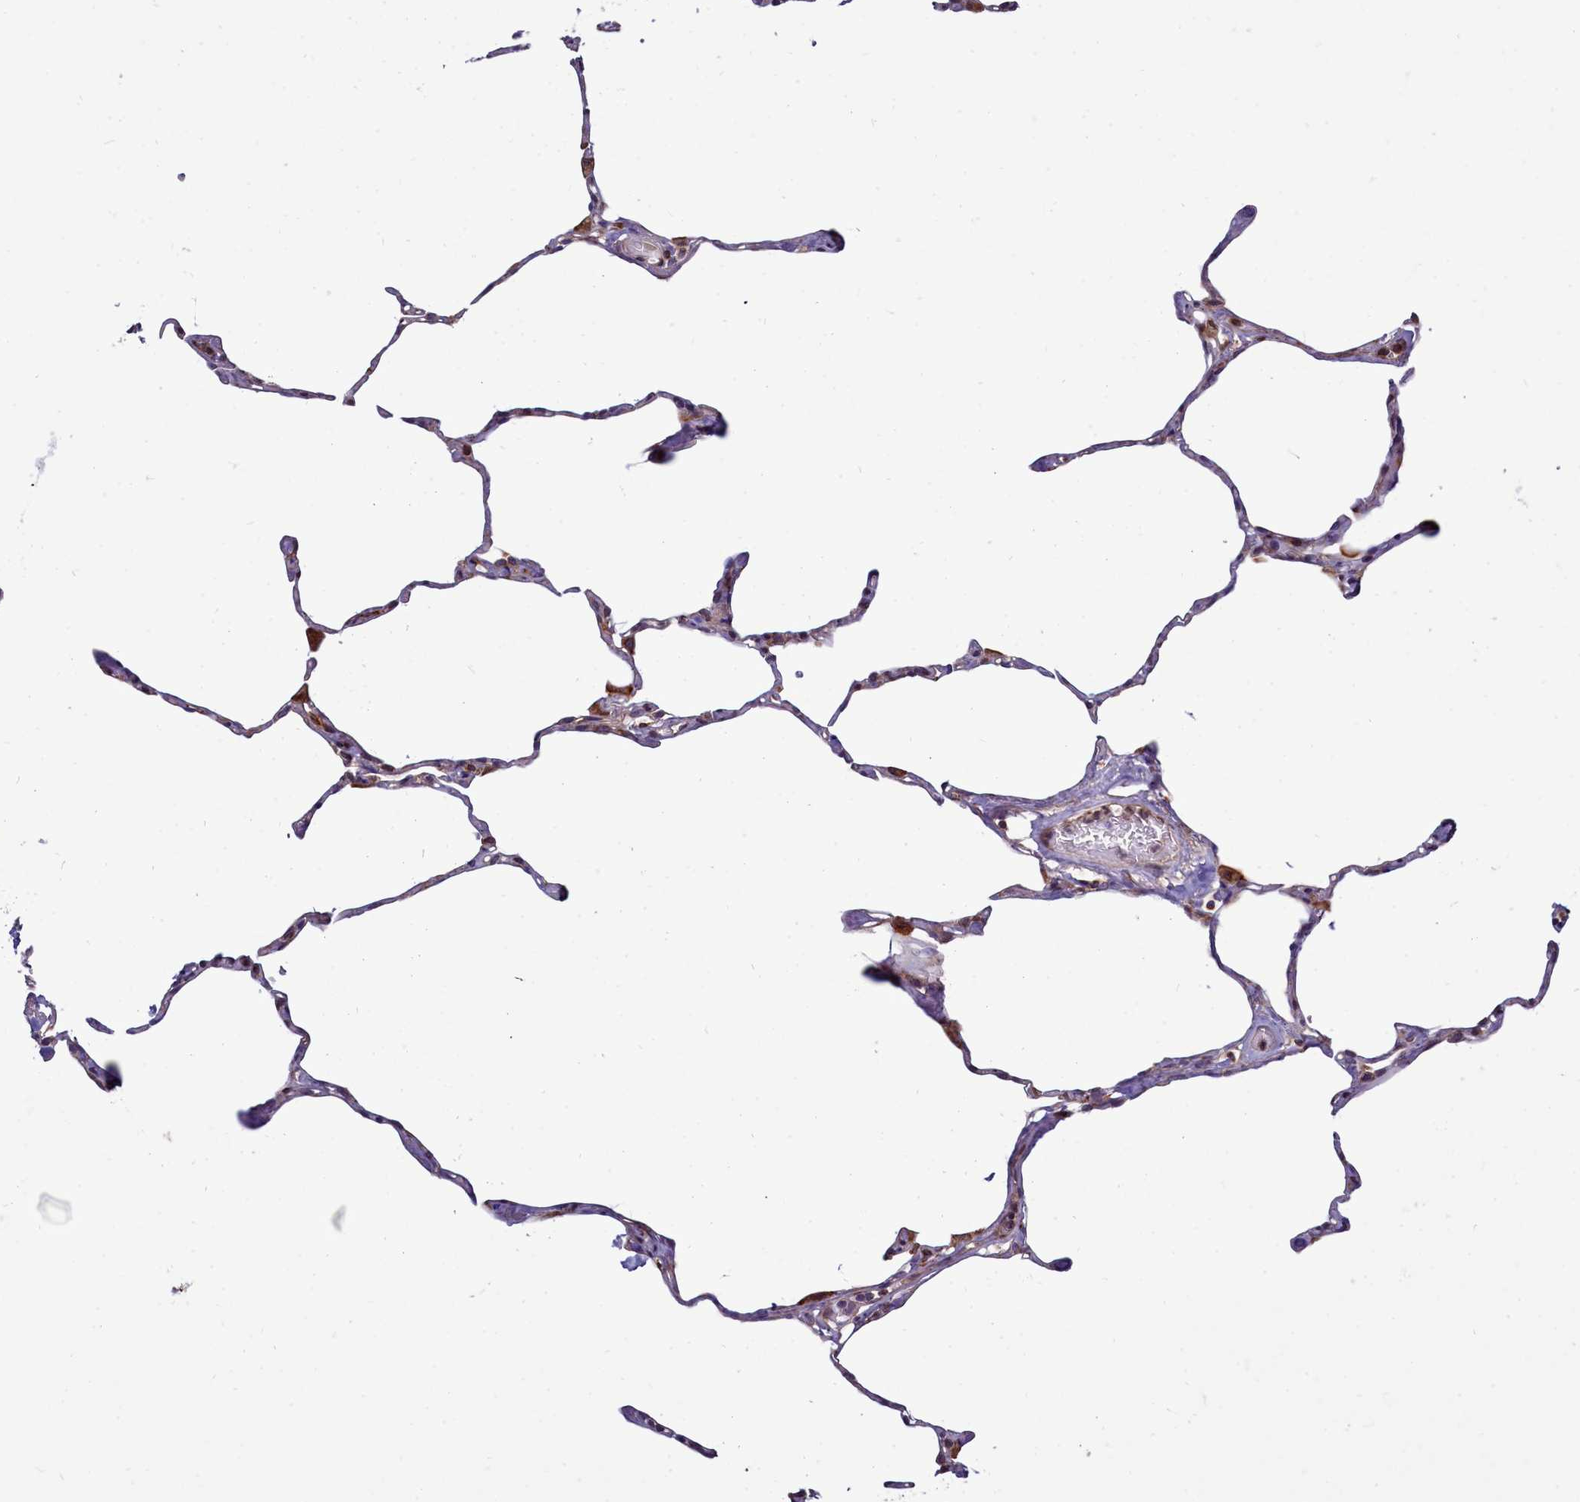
{"staining": {"intensity": "negative", "quantity": "none", "location": "none"}, "tissue": "lung", "cell_type": "Alveolar cells", "image_type": "normal", "snomed": [{"axis": "morphology", "description": "Normal tissue, NOS"}, {"axis": "topography", "description": "Lung"}], "caption": "Human lung stained for a protein using IHC shows no staining in alveolar cells.", "gene": "RAPGEF4", "patient": {"sex": "male", "age": 65}}